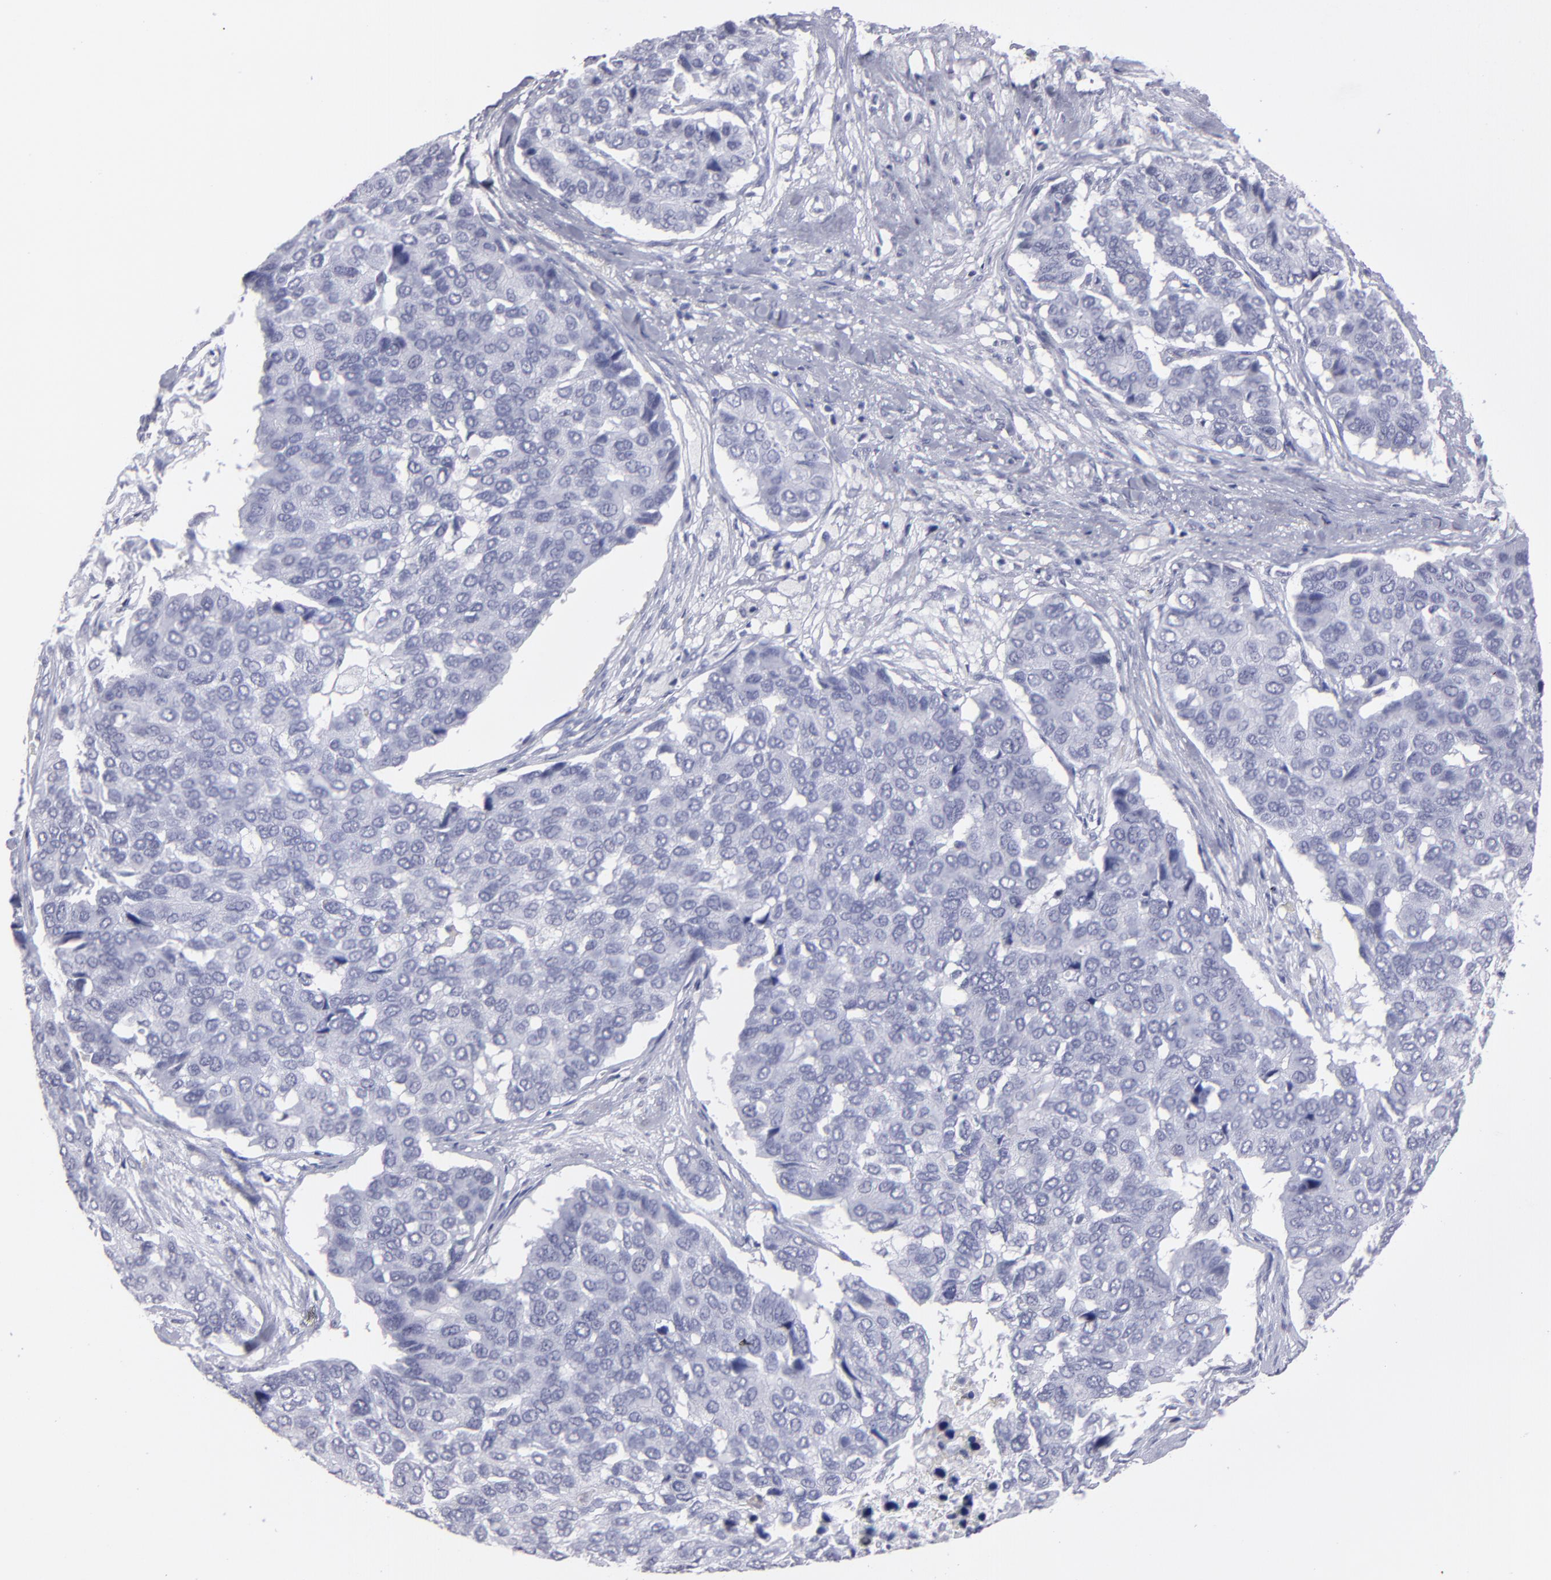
{"staining": {"intensity": "negative", "quantity": "none", "location": "none"}, "tissue": "pancreatic cancer", "cell_type": "Tumor cells", "image_type": "cancer", "snomed": [{"axis": "morphology", "description": "Adenocarcinoma, NOS"}, {"axis": "topography", "description": "Pancreas"}], "caption": "High power microscopy micrograph of an IHC image of pancreatic cancer, revealing no significant expression in tumor cells.", "gene": "ALDOB", "patient": {"sex": "male", "age": 50}}